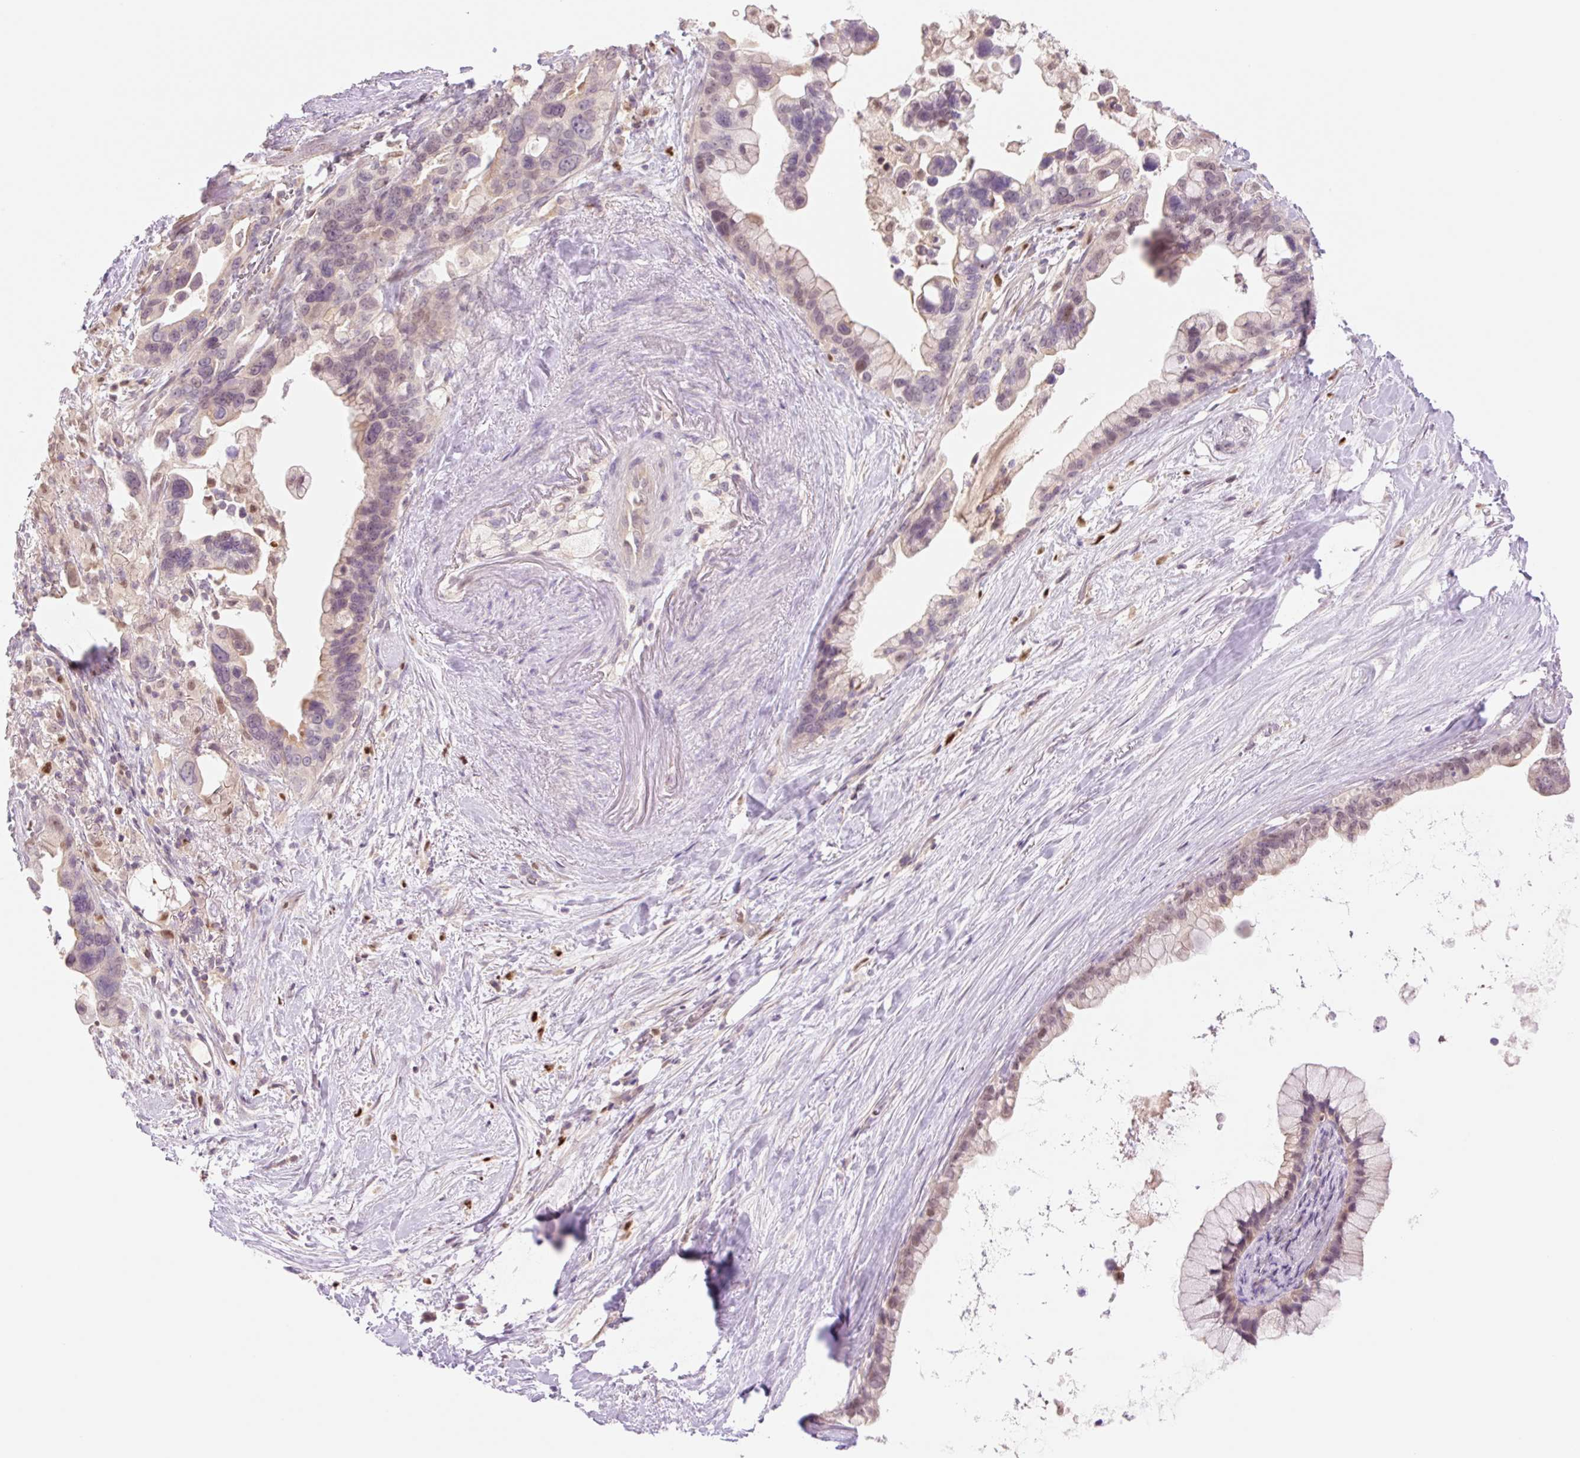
{"staining": {"intensity": "weak", "quantity": "25%-75%", "location": "nuclear"}, "tissue": "pancreatic cancer", "cell_type": "Tumor cells", "image_type": "cancer", "snomed": [{"axis": "morphology", "description": "Adenocarcinoma, NOS"}, {"axis": "topography", "description": "Pancreas"}], "caption": "Human adenocarcinoma (pancreatic) stained with a brown dye exhibits weak nuclear positive staining in about 25%-75% of tumor cells.", "gene": "HEBP1", "patient": {"sex": "female", "age": 83}}